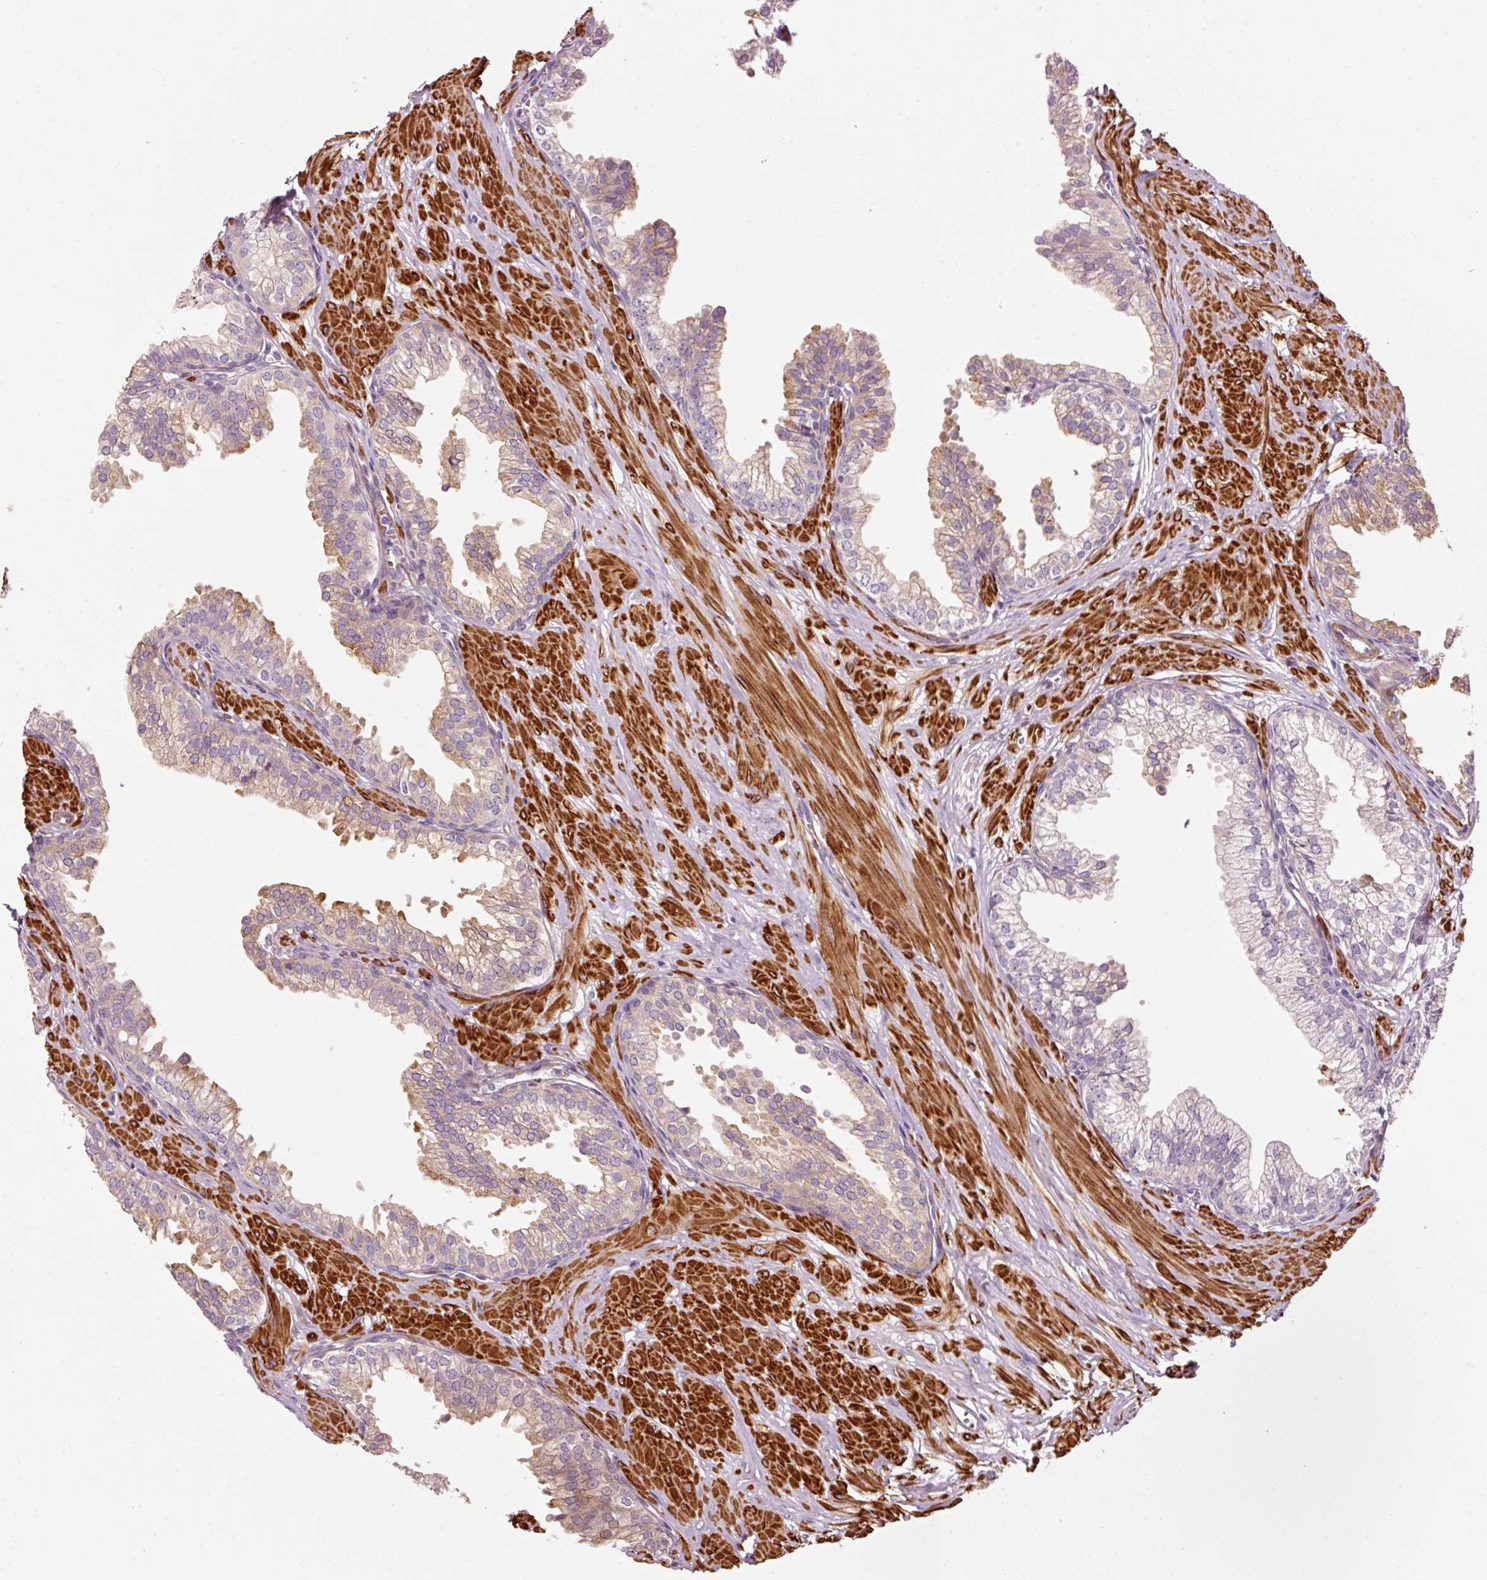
{"staining": {"intensity": "moderate", "quantity": "25%-75%", "location": "cytoplasmic/membranous,nuclear"}, "tissue": "prostate", "cell_type": "Glandular cells", "image_type": "normal", "snomed": [{"axis": "morphology", "description": "Normal tissue, NOS"}, {"axis": "topography", "description": "Prostate"}, {"axis": "topography", "description": "Peripheral nerve tissue"}], "caption": "Protein expression analysis of normal human prostate reveals moderate cytoplasmic/membranous,nuclear expression in approximately 25%-75% of glandular cells. The staining was performed using DAB, with brown indicating positive protein expression. Nuclei are stained blue with hematoxylin.", "gene": "ANKRD20A1", "patient": {"sex": "male", "age": 55}}